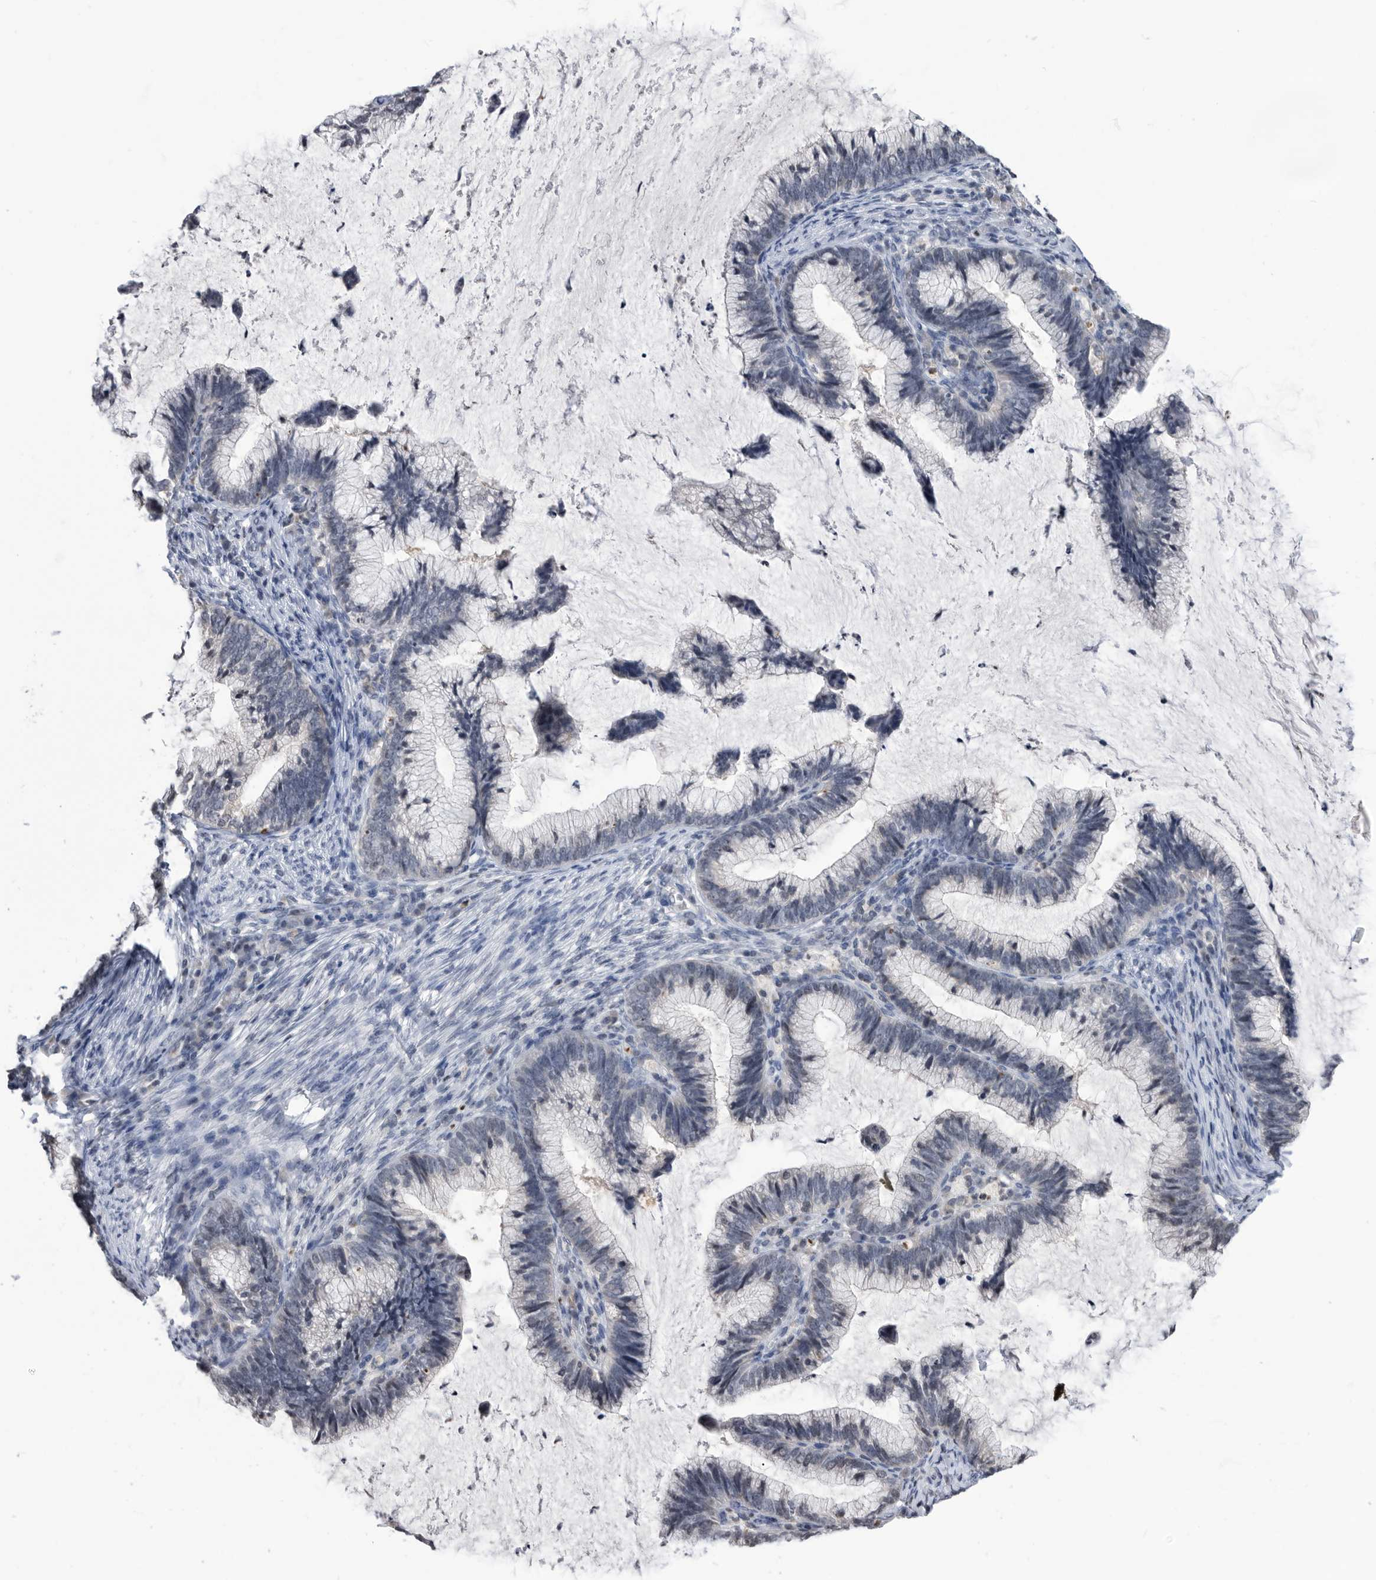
{"staining": {"intensity": "negative", "quantity": "none", "location": "none"}, "tissue": "cervical cancer", "cell_type": "Tumor cells", "image_type": "cancer", "snomed": [{"axis": "morphology", "description": "Adenocarcinoma, NOS"}, {"axis": "topography", "description": "Cervix"}], "caption": "Image shows no significant protein staining in tumor cells of cervical cancer (adenocarcinoma). (Immunohistochemistry, brightfield microscopy, high magnification).", "gene": "TSTD1", "patient": {"sex": "female", "age": 36}}